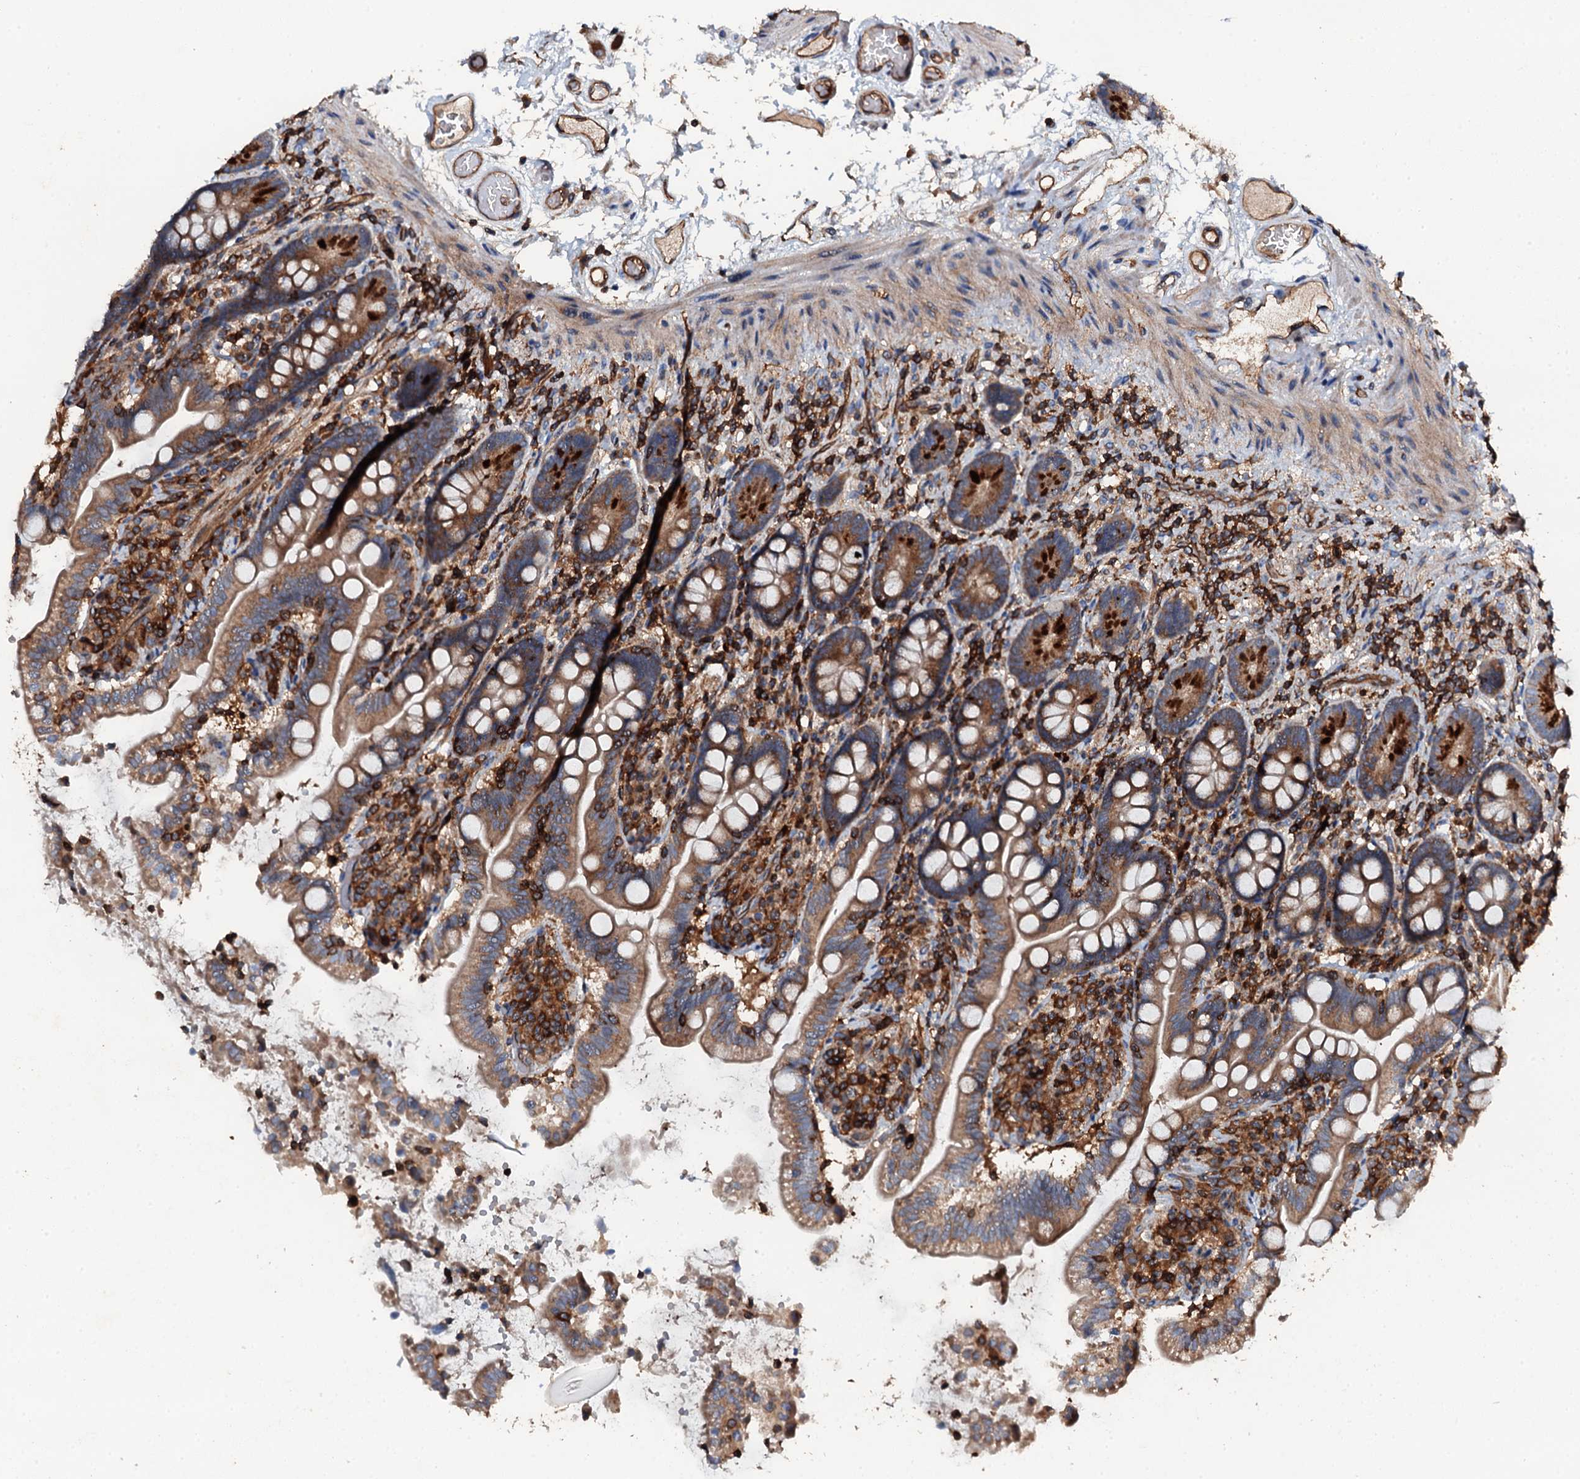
{"staining": {"intensity": "moderate", "quantity": ">75%", "location": "cytoplasmic/membranous"}, "tissue": "small intestine", "cell_type": "Glandular cells", "image_type": "normal", "snomed": [{"axis": "morphology", "description": "Normal tissue, NOS"}, {"axis": "topography", "description": "Small intestine"}], "caption": "This is an image of immunohistochemistry (IHC) staining of unremarkable small intestine, which shows moderate expression in the cytoplasmic/membranous of glandular cells.", "gene": "GRK2", "patient": {"sex": "female", "age": 64}}